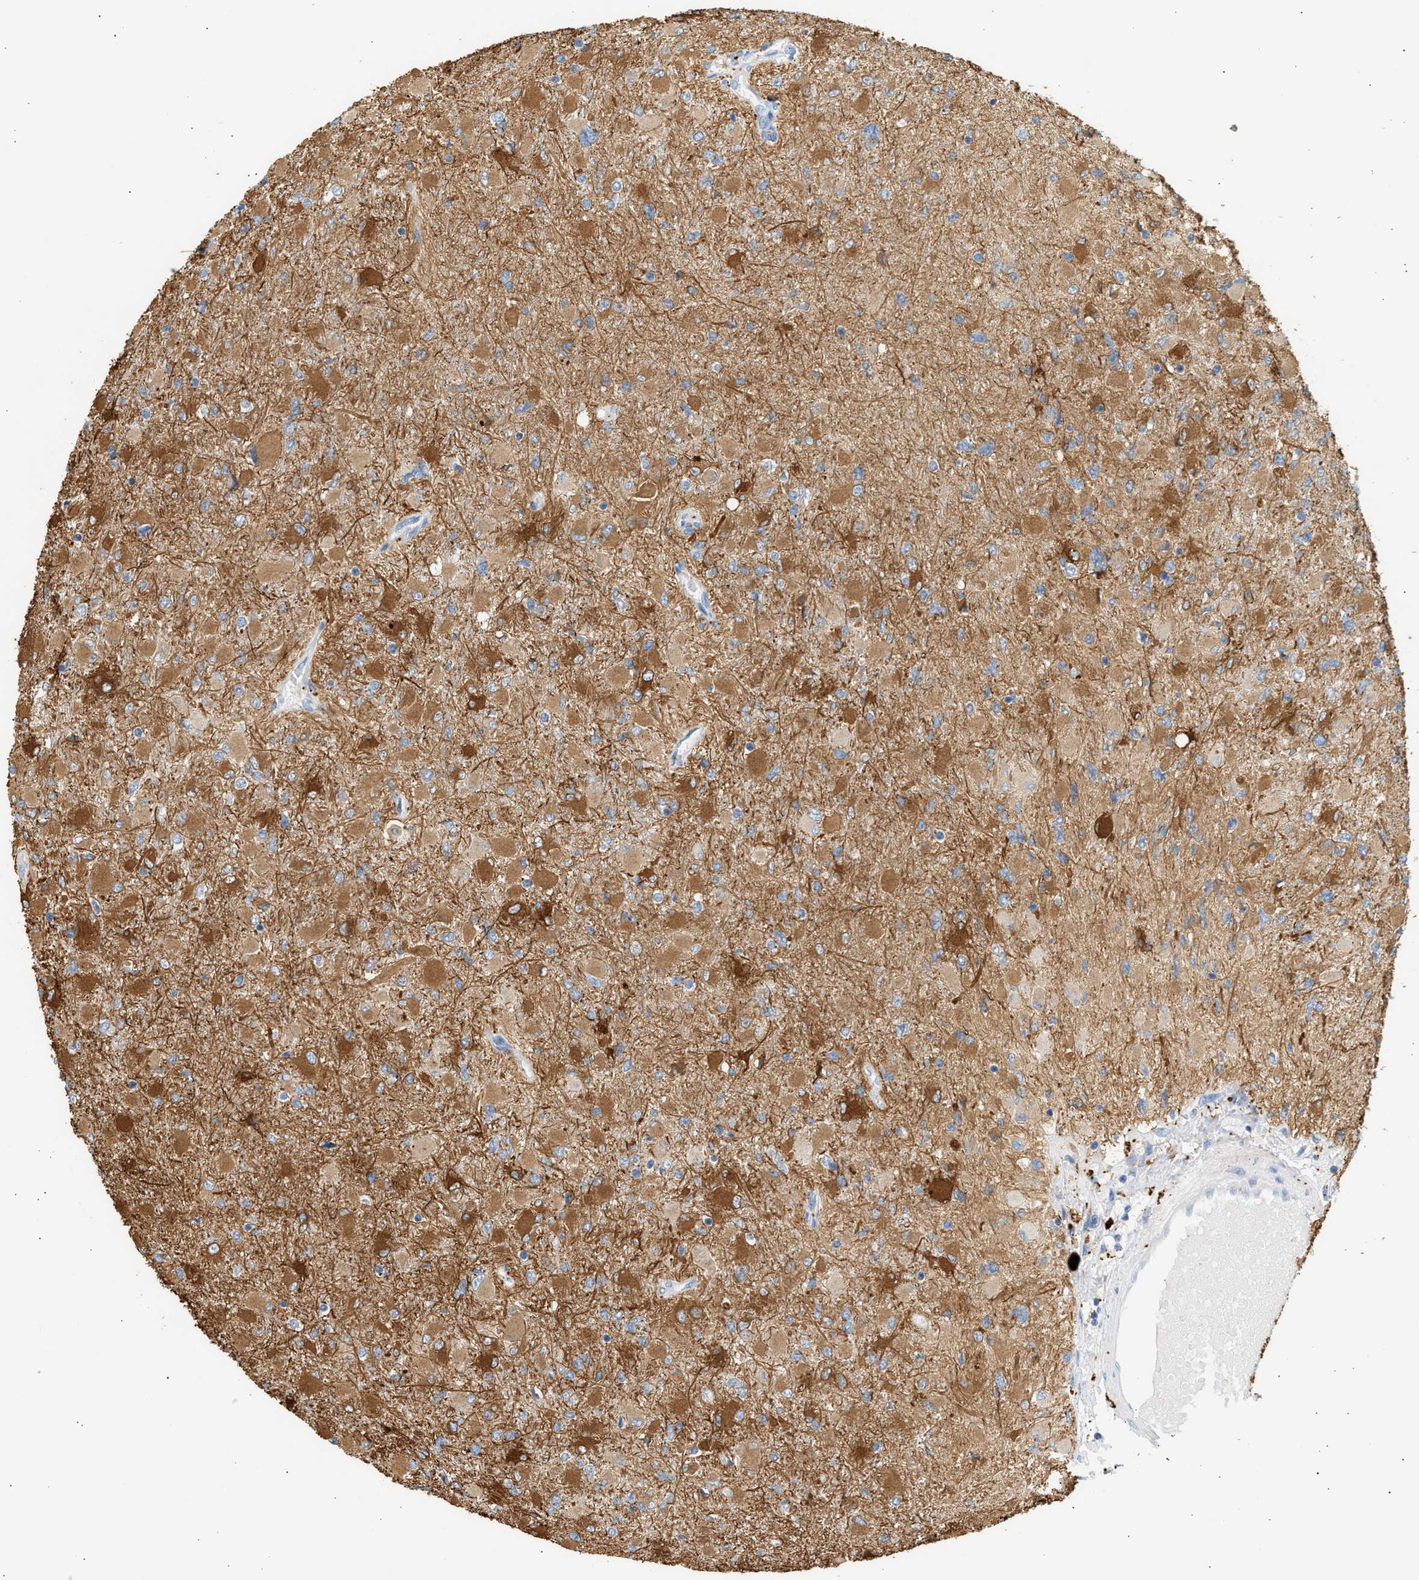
{"staining": {"intensity": "moderate", "quantity": ">75%", "location": "cytoplasmic/membranous"}, "tissue": "glioma", "cell_type": "Tumor cells", "image_type": "cancer", "snomed": [{"axis": "morphology", "description": "Glioma, malignant, High grade"}, {"axis": "topography", "description": "Cerebral cortex"}], "caption": "Moderate cytoplasmic/membranous expression for a protein is identified in approximately >75% of tumor cells of malignant high-grade glioma using IHC.", "gene": "ENTHD1", "patient": {"sex": "female", "age": 36}}